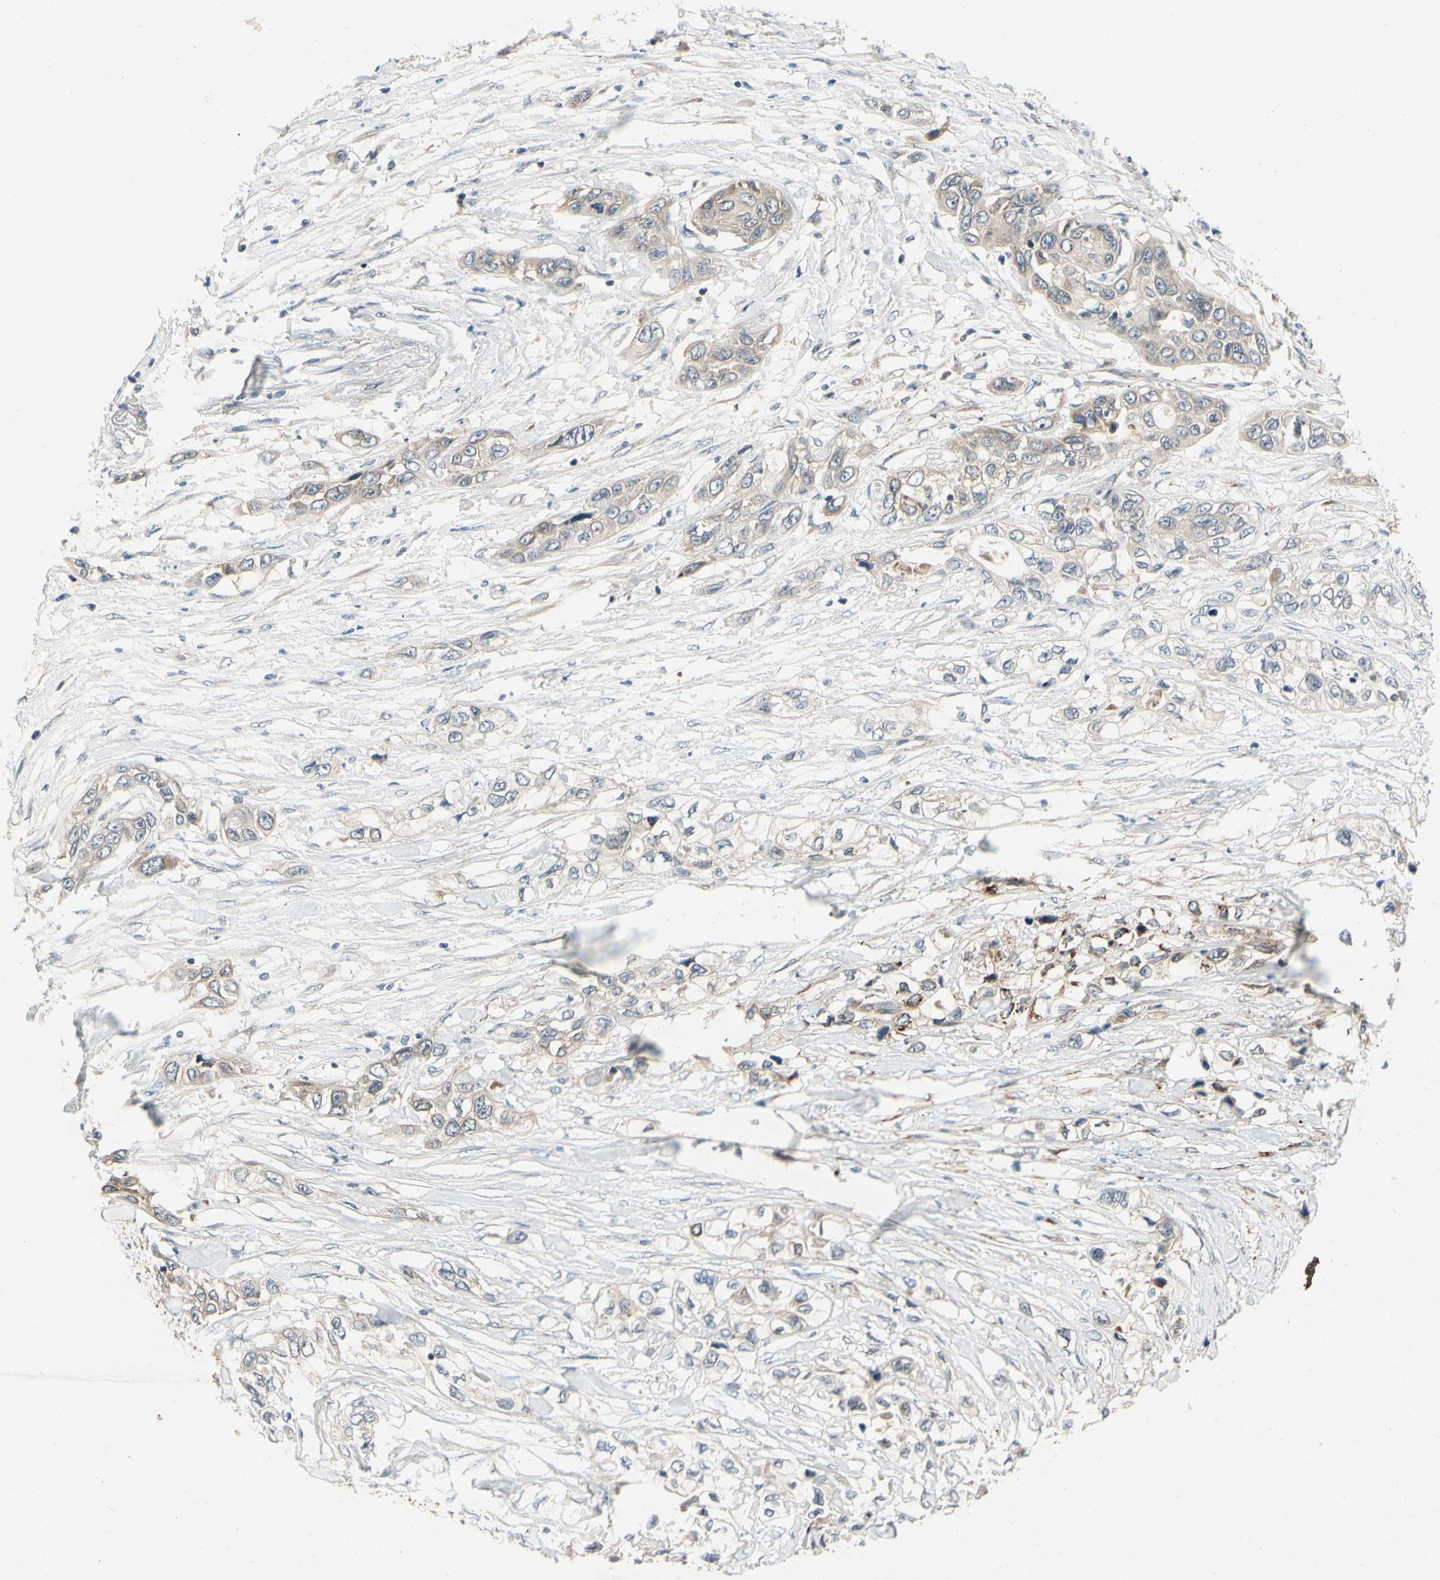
{"staining": {"intensity": "weak", "quantity": ">75%", "location": "cytoplasmic/membranous"}, "tissue": "pancreatic cancer", "cell_type": "Tumor cells", "image_type": "cancer", "snomed": [{"axis": "morphology", "description": "Adenocarcinoma, NOS"}, {"axis": "topography", "description": "Pancreas"}], "caption": "Pancreatic adenocarcinoma stained with a protein marker demonstrates weak staining in tumor cells.", "gene": "TDRP", "patient": {"sex": "female", "age": 70}}